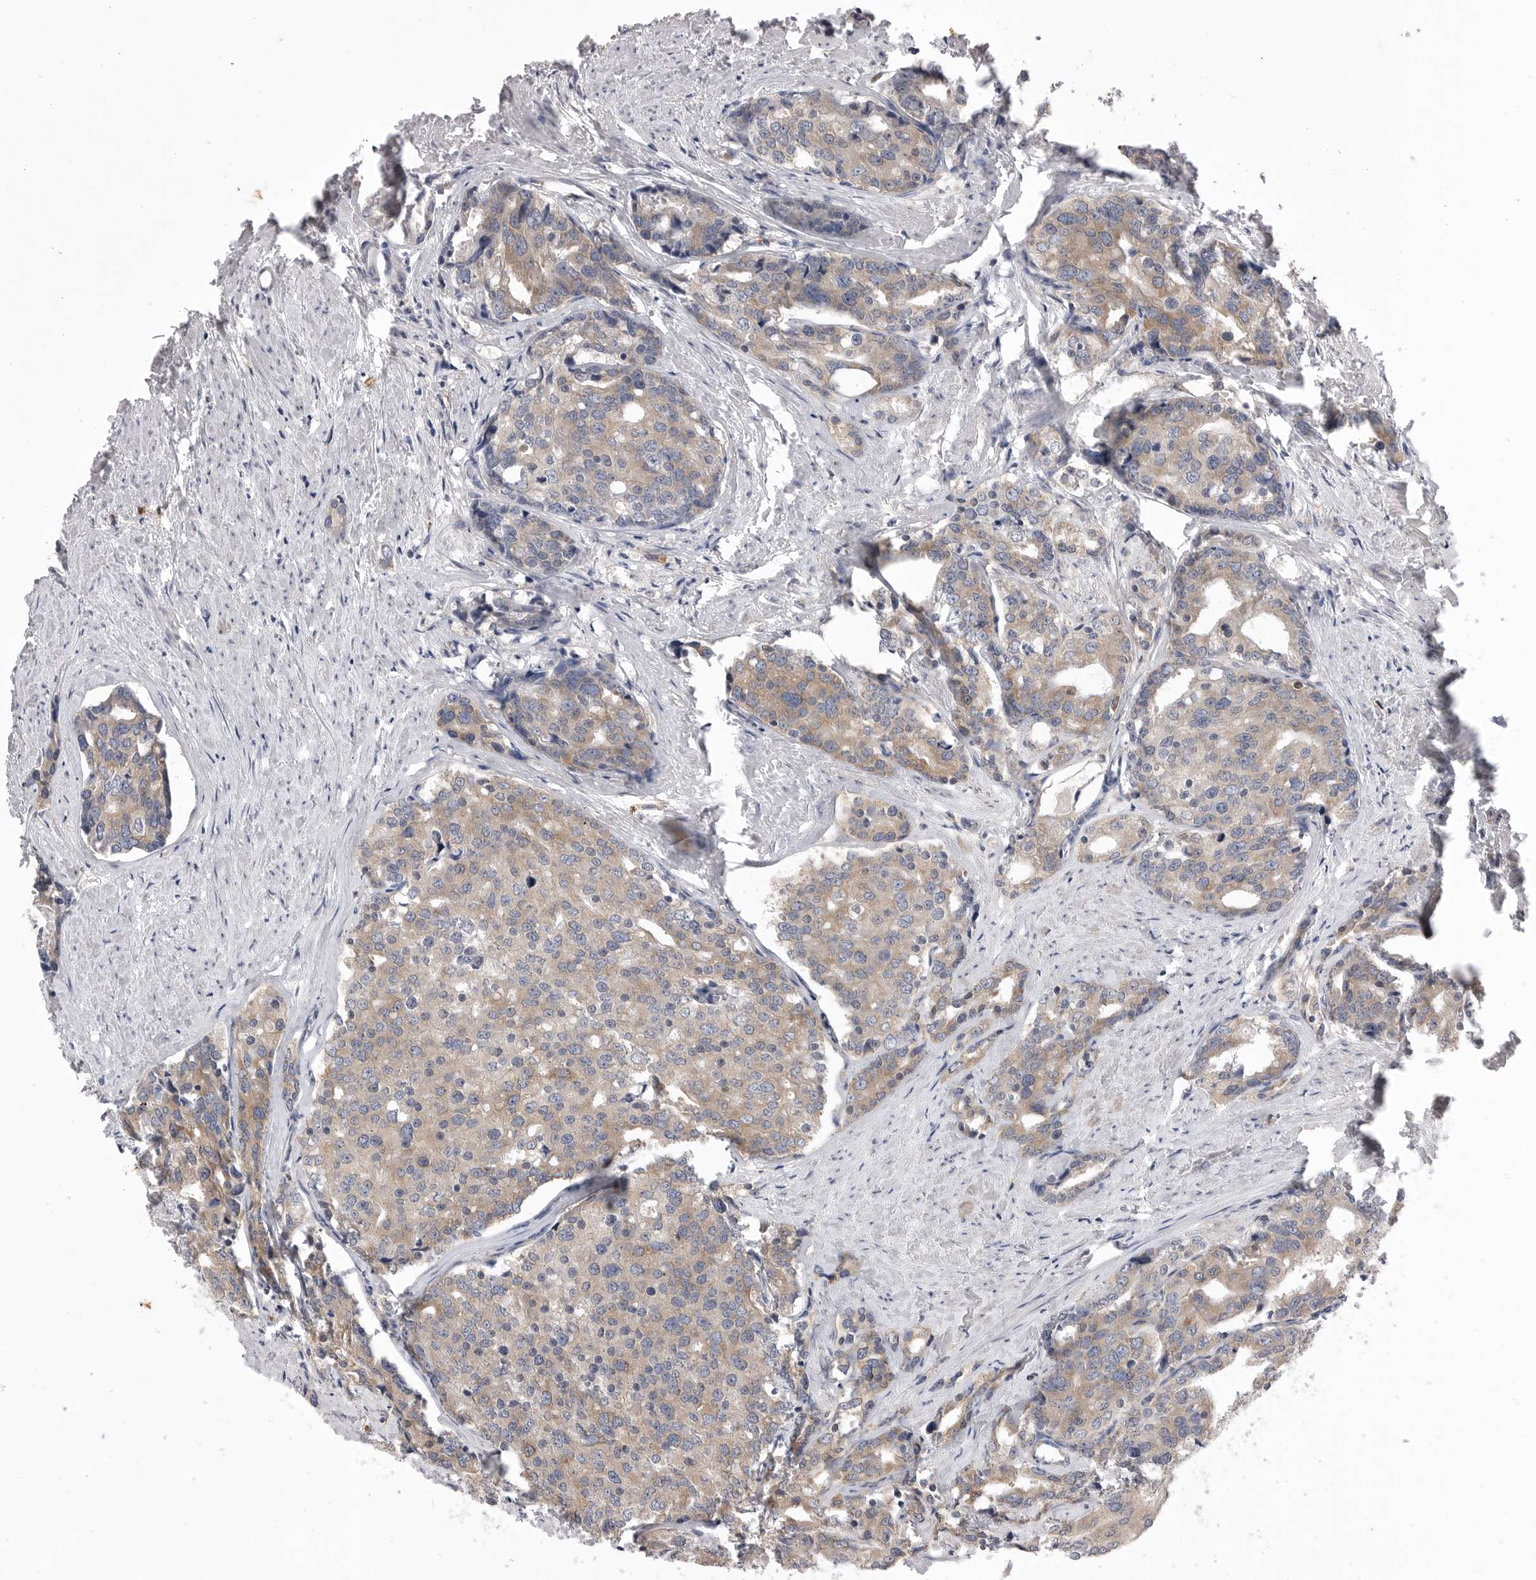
{"staining": {"intensity": "weak", "quantity": ">75%", "location": "cytoplasmic/membranous"}, "tissue": "prostate cancer", "cell_type": "Tumor cells", "image_type": "cancer", "snomed": [{"axis": "morphology", "description": "Adenocarcinoma, High grade"}, {"axis": "topography", "description": "Prostate"}], "caption": "Weak cytoplasmic/membranous positivity is seen in approximately >75% of tumor cells in prostate cancer. The staining is performed using DAB (3,3'-diaminobenzidine) brown chromogen to label protein expression. The nuclei are counter-stained blue using hematoxylin.", "gene": "VAC14", "patient": {"sex": "male", "age": 50}}